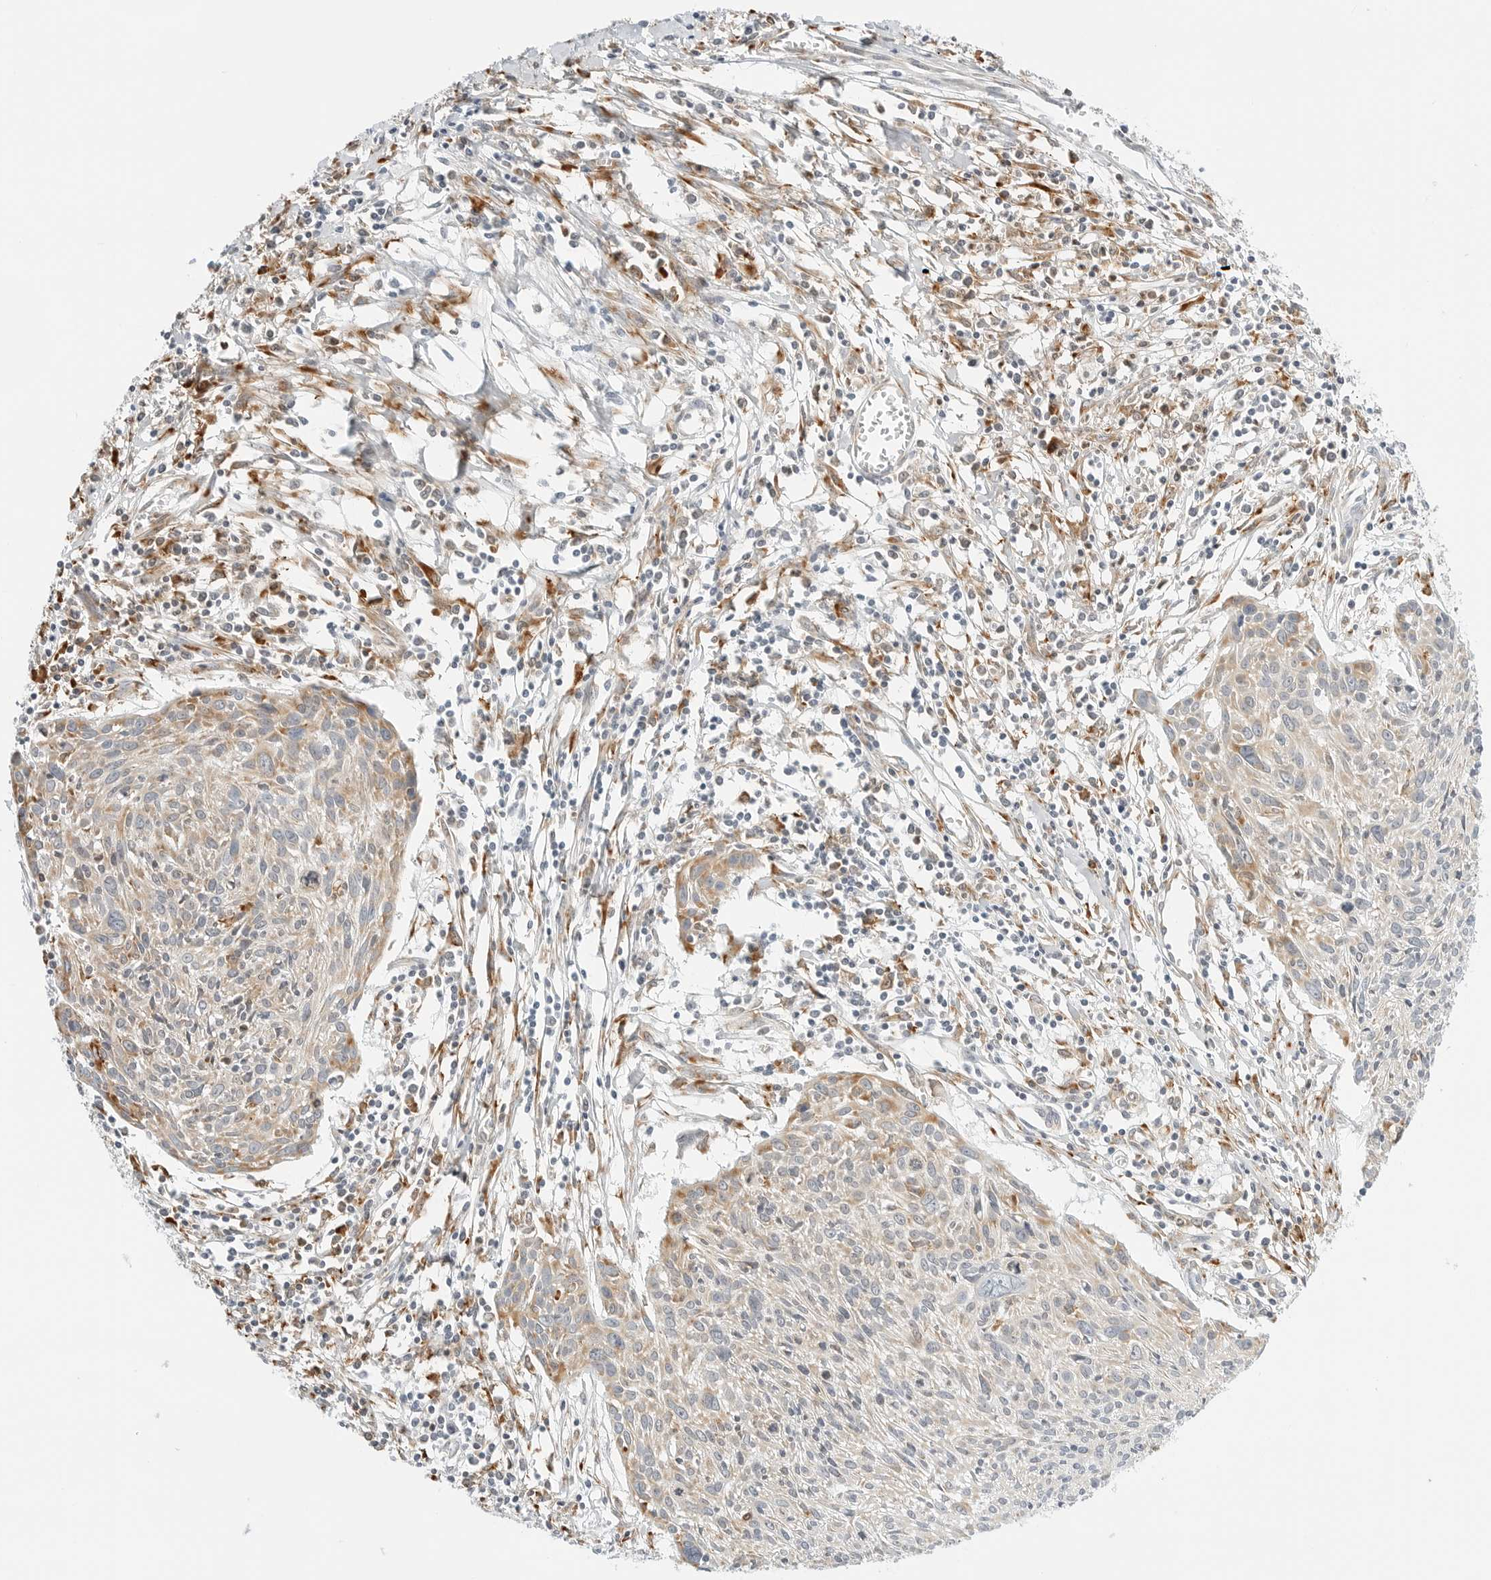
{"staining": {"intensity": "weak", "quantity": "<25%", "location": "cytoplasmic/membranous"}, "tissue": "cervical cancer", "cell_type": "Tumor cells", "image_type": "cancer", "snomed": [{"axis": "morphology", "description": "Squamous cell carcinoma, NOS"}, {"axis": "topography", "description": "Cervix"}], "caption": "DAB (3,3'-diaminobenzidine) immunohistochemical staining of cervical squamous cell carcinoma reveals no significant staining in tumor cells.", "gene": "THEM4", "patient": {"sex": "female", "age": 51}}